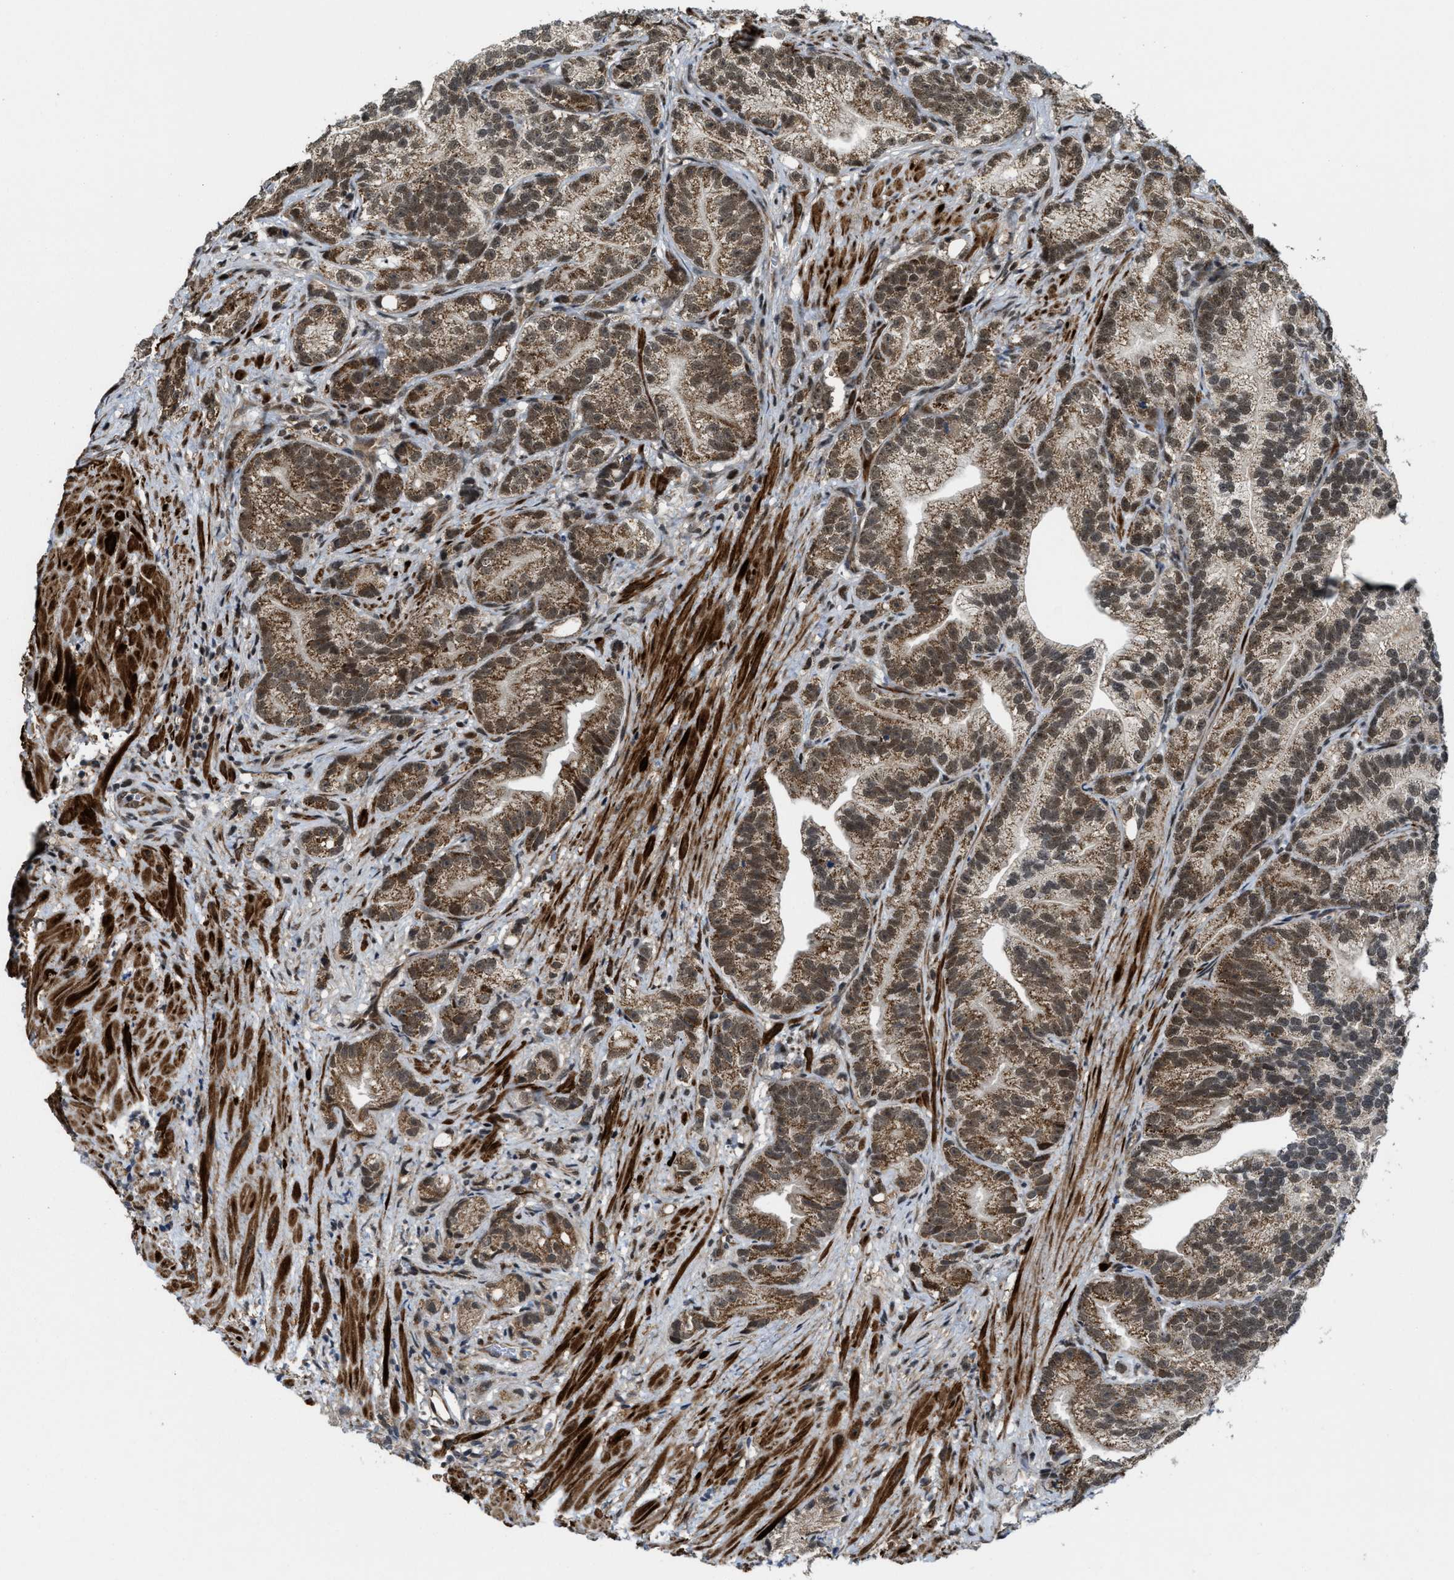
{"staining": {"intensity": "moderate", "quantity": ">75%", "location": "cytoplasmic/membranous,nuclear"}, "tissue": "prostate cancer", "cell_type": "Tumor cells", "image_type": "cancer", "snomed": [{"axis": "morphology", "description": "Adenocarcinoma, Low grade"}, {"axis": "topography", "description": "Prostate"}], "caption": "A micrograph of prostate cancer (low-grade adenocarcinoma) stained for a protein reveals moderate cytoplasmic/membranous and nuclear brown staining in tumor cells.", "gene": "ZNF250", "patient": {"sex": "male", "age": 89}}